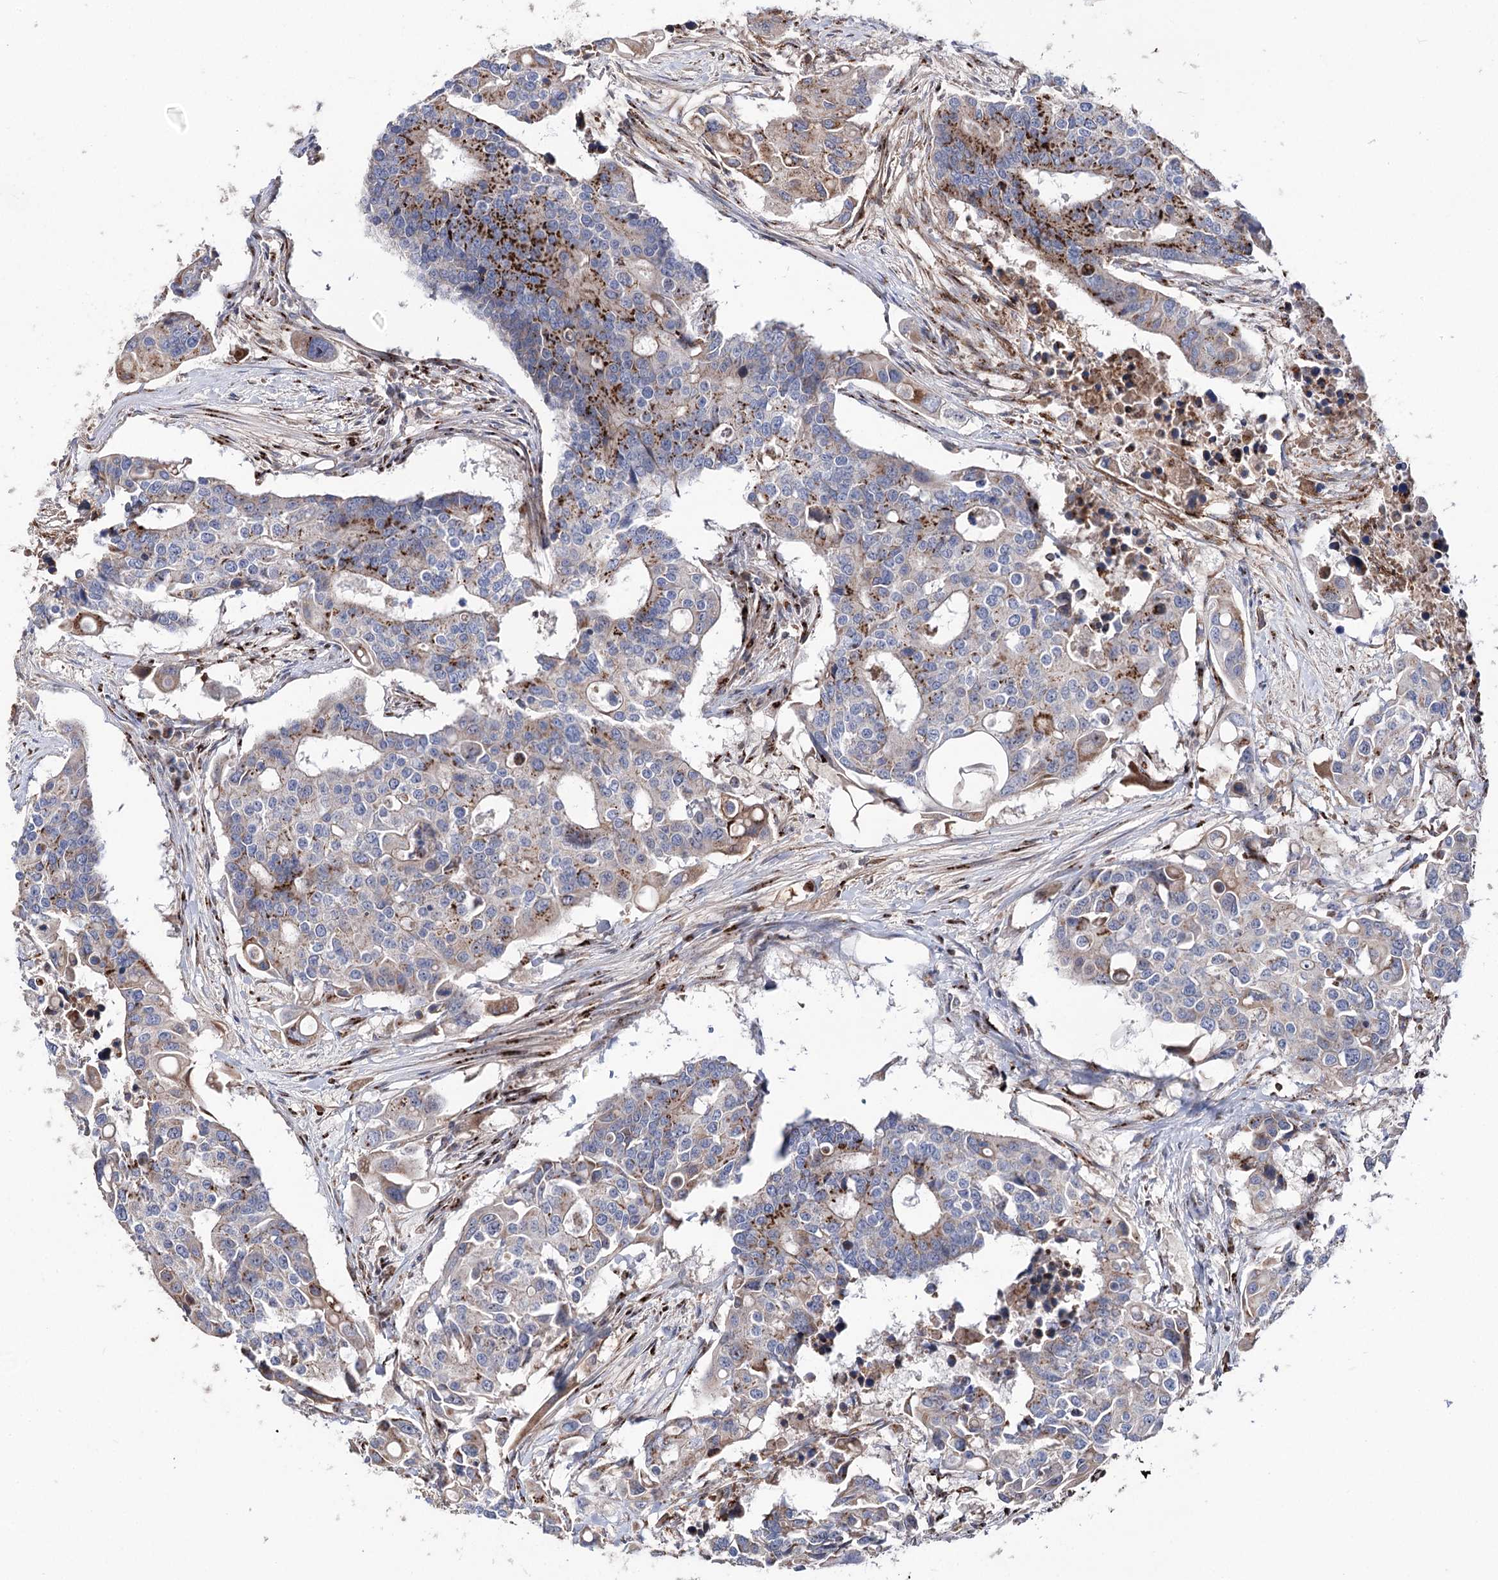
{"staining": {"intensity": "strong", "quantity": "<25%", "location": "cytoplasmic/membranous"}, "tissue": "colorectal cancer", "cell_type": "Tumor cells", "image_type": "cancer", "snomed": [{"axis": "morphology", "description": "Adenocarcinoma, NOS"}, {"axis": "topography", "description": "Colon"}], "caption": "A brown stain labels strong cytoplasmic/membranous staining of a protein in human colorectal cancer (adenocarcinoma) tumor cells.", "gene": "ARHGAP20", "patient": {"sex": "male", "age": 77}}